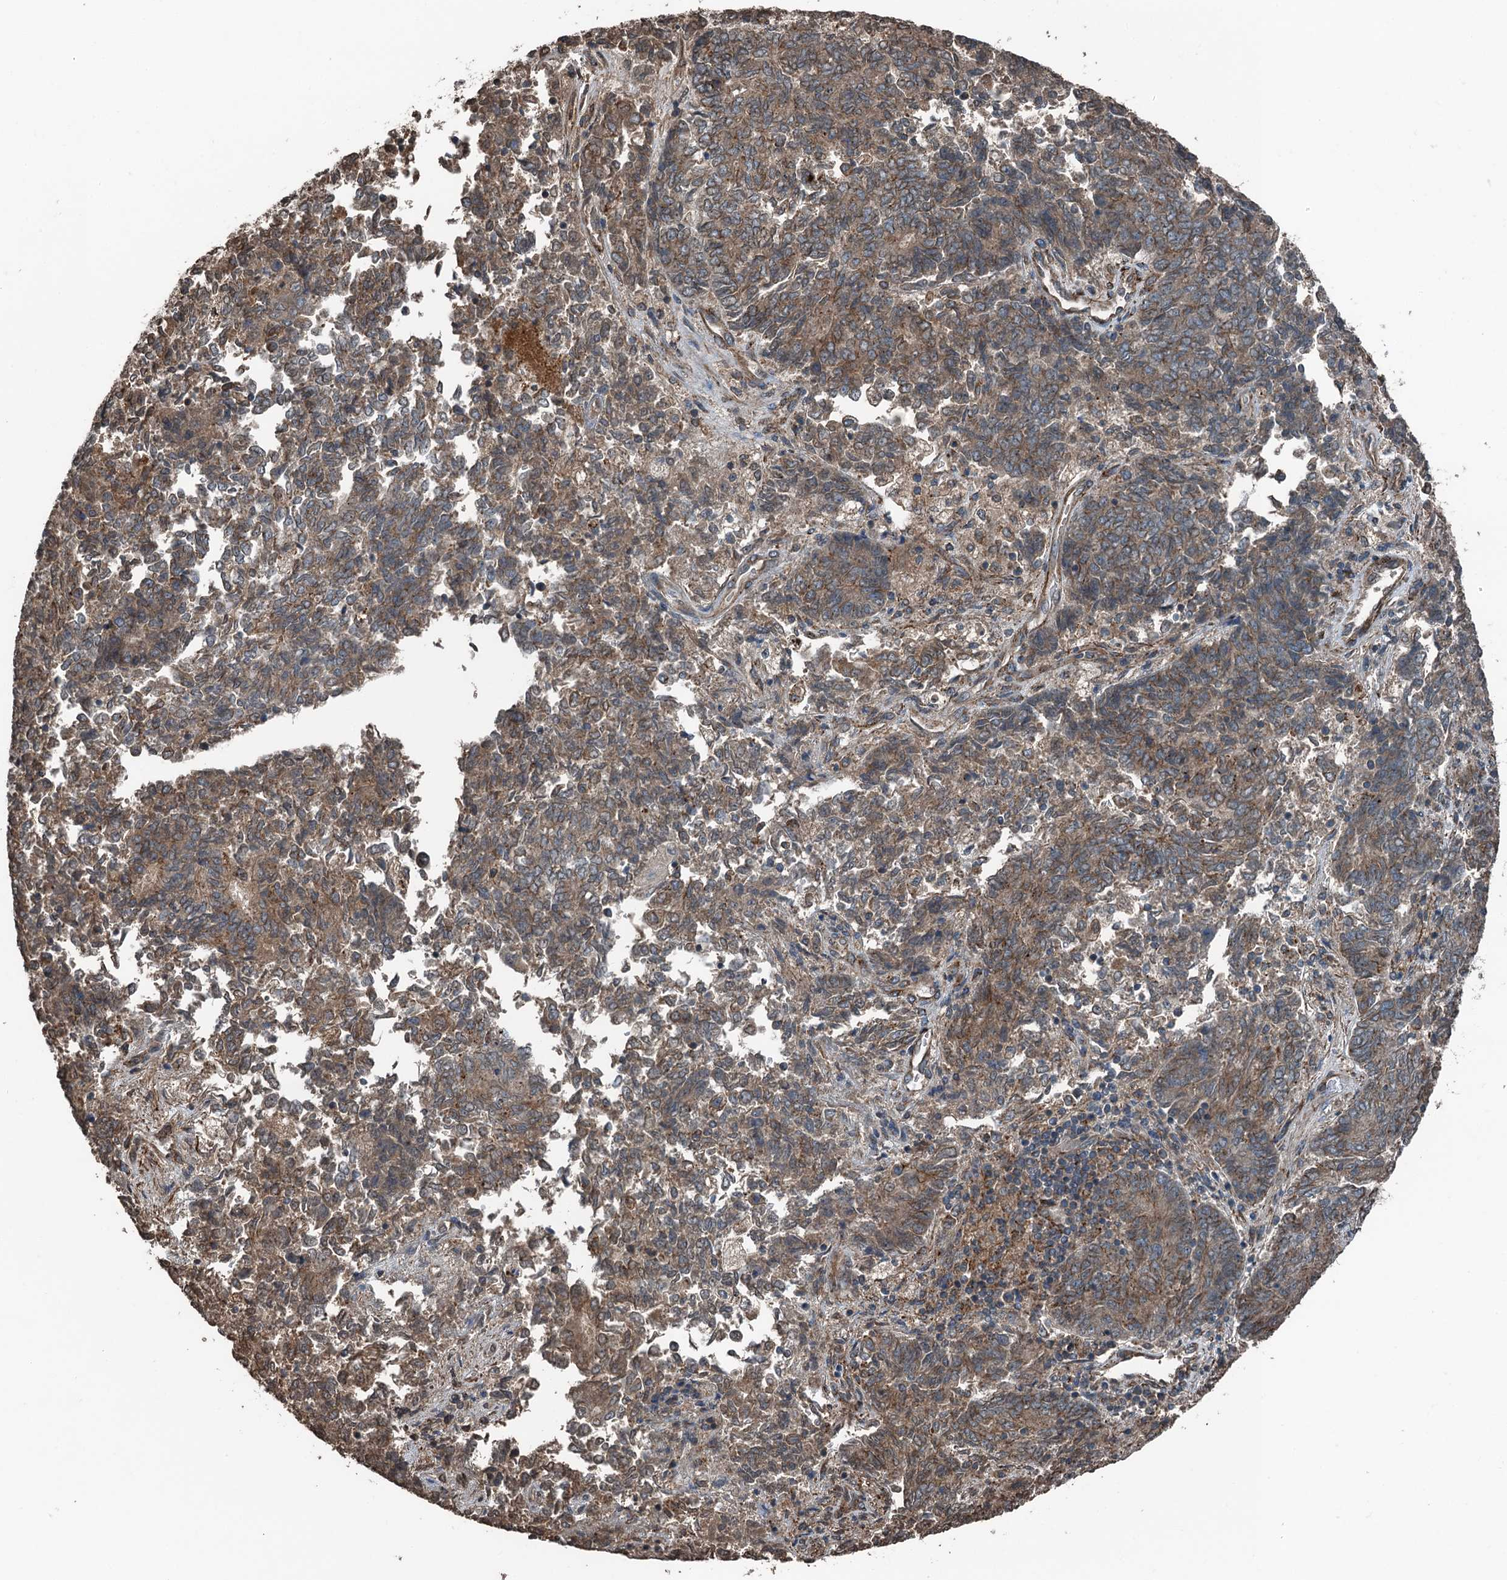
{"staining": {"intensity": "weak", "quantity": "25%-75%", "location": "cytoplasmic/membranous"}, "tissue": "endometrial cancer", "cell_type": "Tumor cells", "image_type": "cancer", "snomed": [{"axis": "morphology", "description": "Adenocarcinoma, NOS"}, {"axis": "topography", "description": "Endometrium"}], "caption": "This photomicrograph reveals immunohistochemistry (IHC) staining of human endometrial cancer, with low weak cytoplasmic/membranous positivity in about 25%-75% of tumor cells.", "gene": "TCTN1", "patient": {"sex": "female", "age": 80}}